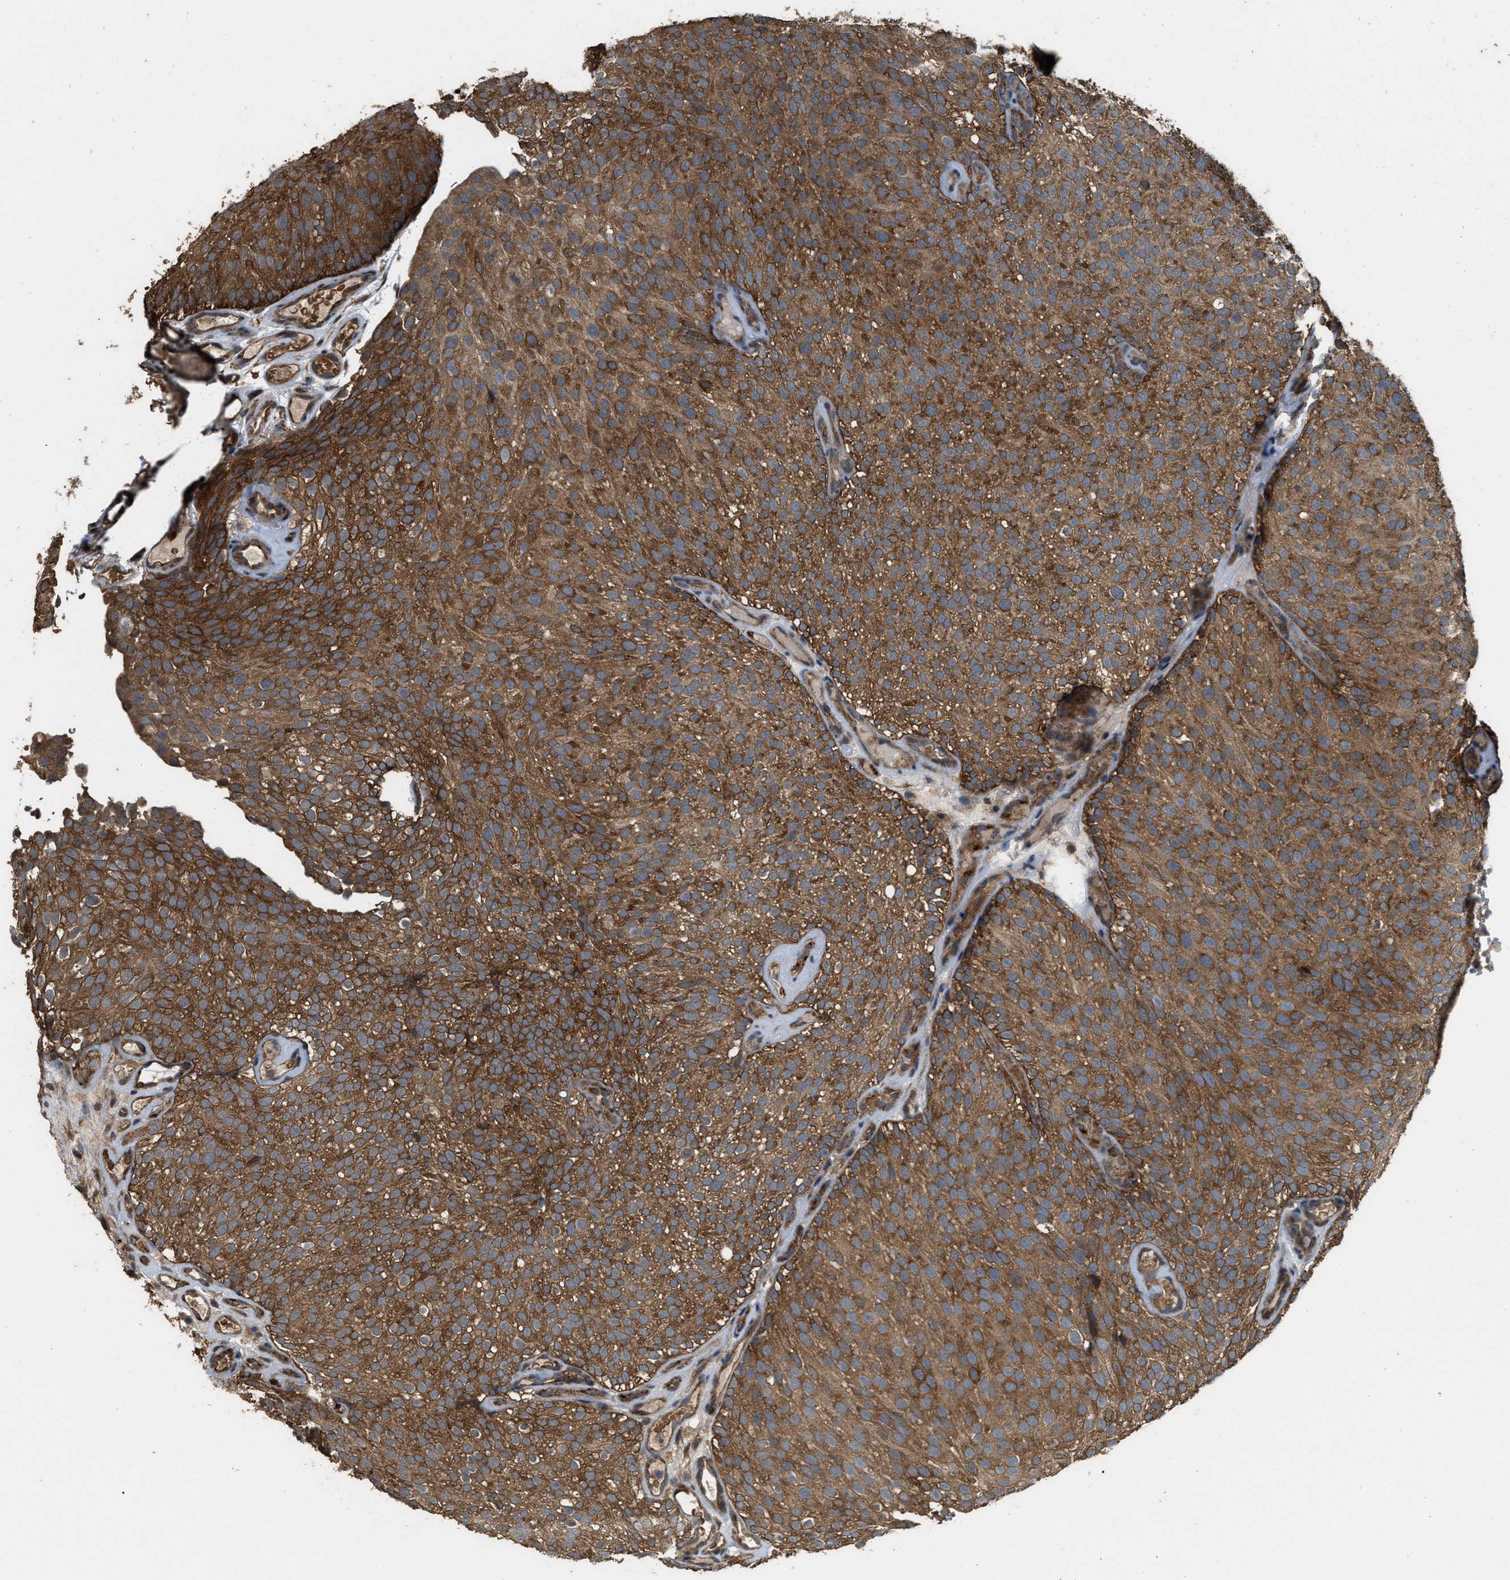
{"staining": {"intensity": "strong", "quantity": ">75%", "location": "cytoplasmic/membranous"}, "tissue": "urothelial cancer", "cell_type": "Tumor cells", "image_type": "cancer", "snomed": [{"axis": "morphology", "description": "Urothelial carcinoma, Low grade"}, {"axis": "topography", "description": "Urinary bladder"}], "caption": "There is high levels of strong cytoplasmic/membranous expression in tumor cells of urothelial carcinoma (low-grade), as demonstrated by immunohistochemical staining (brown color).", "gene": "ARHGEF5", "patient": {"sex": "male", "age": 78}}